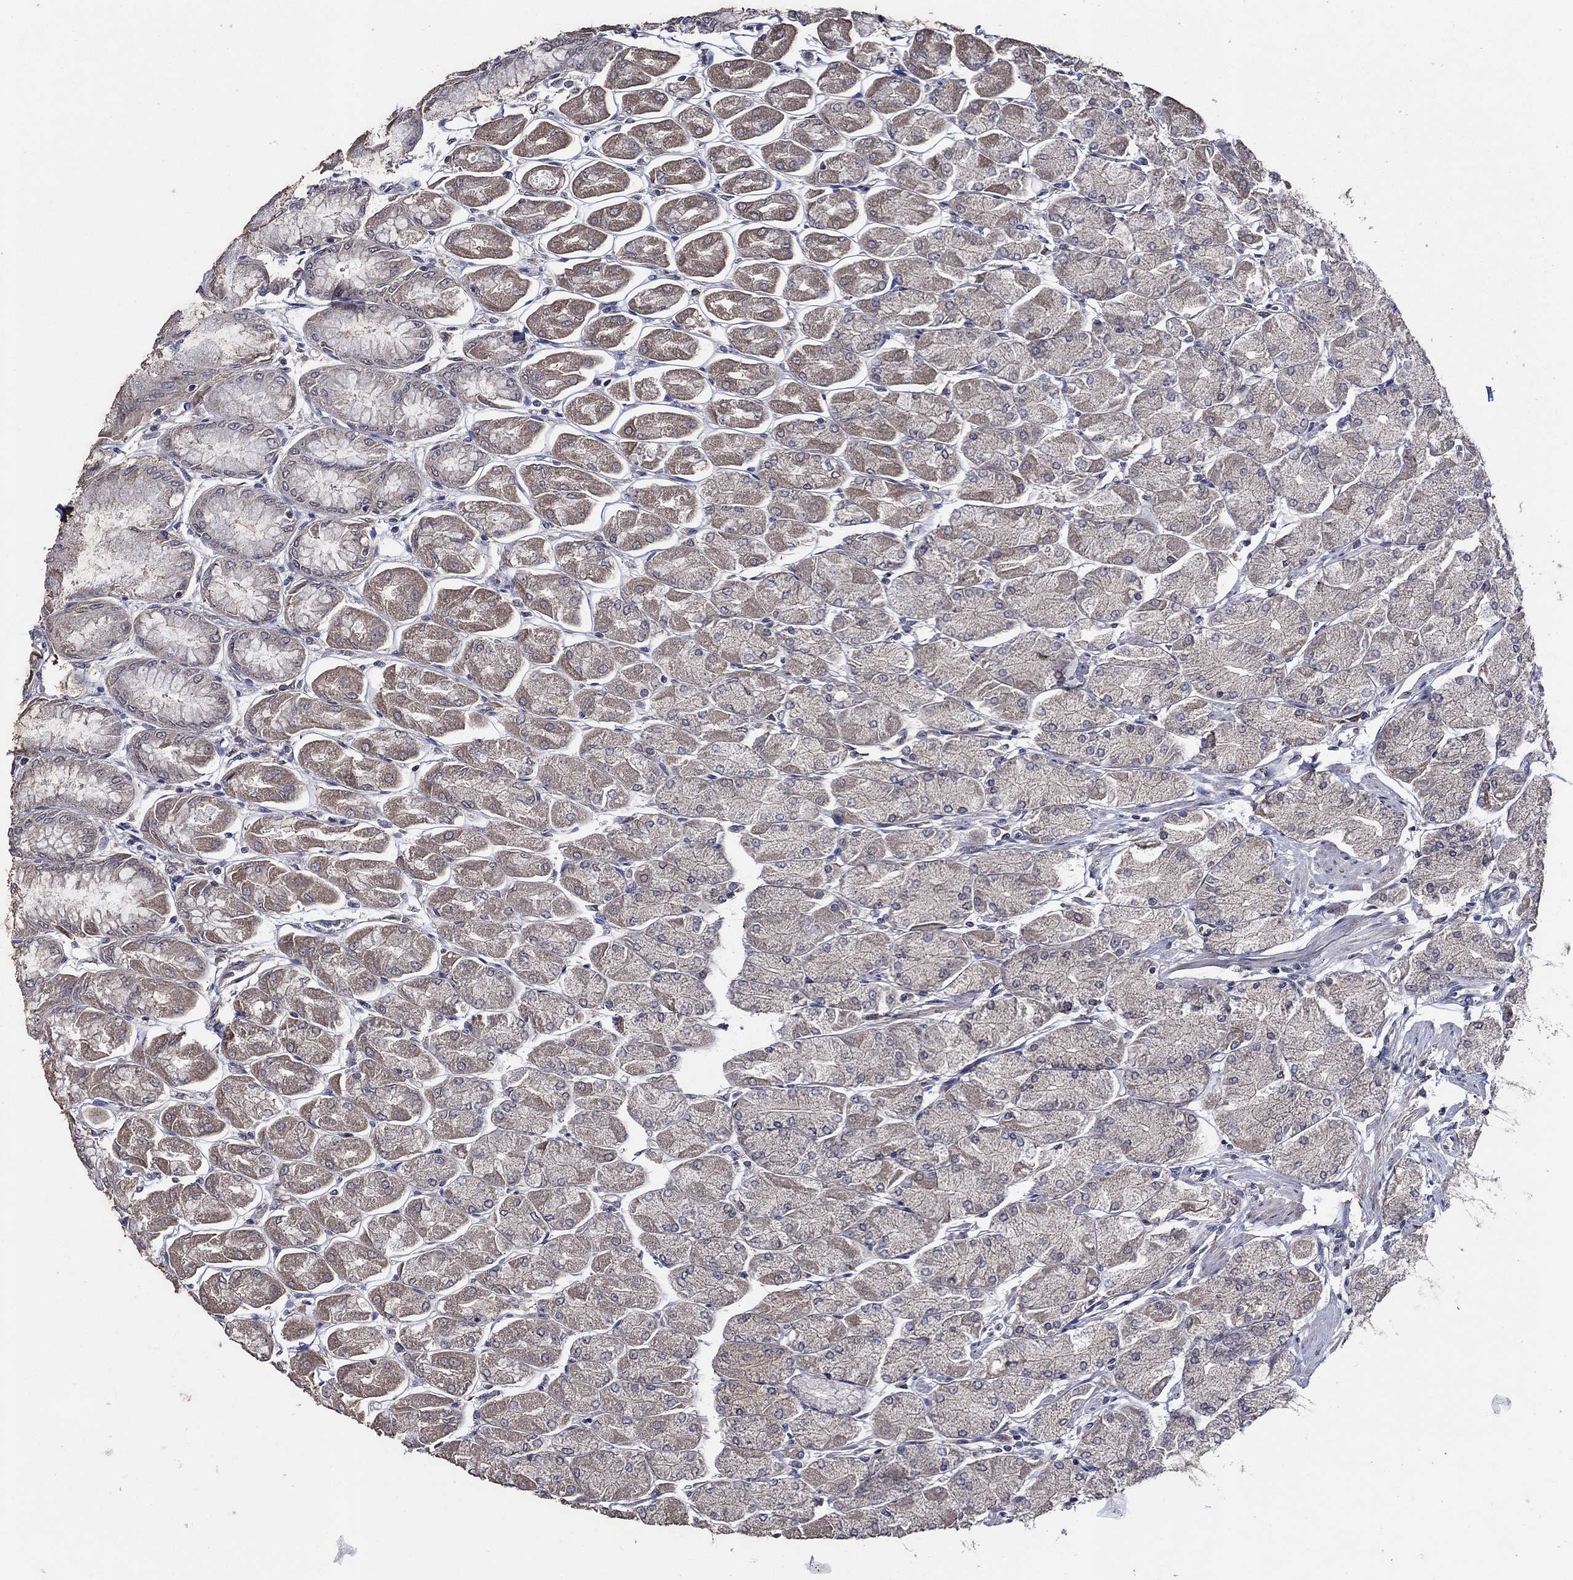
{"staining": {"intensity": "weak", "quantity": "25%-75%", "location": "cytoplasmic/membranous"}, "tissue": "stomach", "cell_type": "Glandular cells", "image_type": "normal", "snomed": [{"axis": "morphology", "description": "Normal tissue, NOS"}, {"axis": "topography", "description": "Stomach, upper"}], "caption": "High-magnification brightfield microscopy of normal stomach stained with DAB (brown) and counterstained with hematoxylin (blue). glandular cells exhibit weak cytoplasmic/membranous expression is identified in about25%-75% of cells.", "gene": "HAP1", "patient": {"sex": "male", "age": 60}}